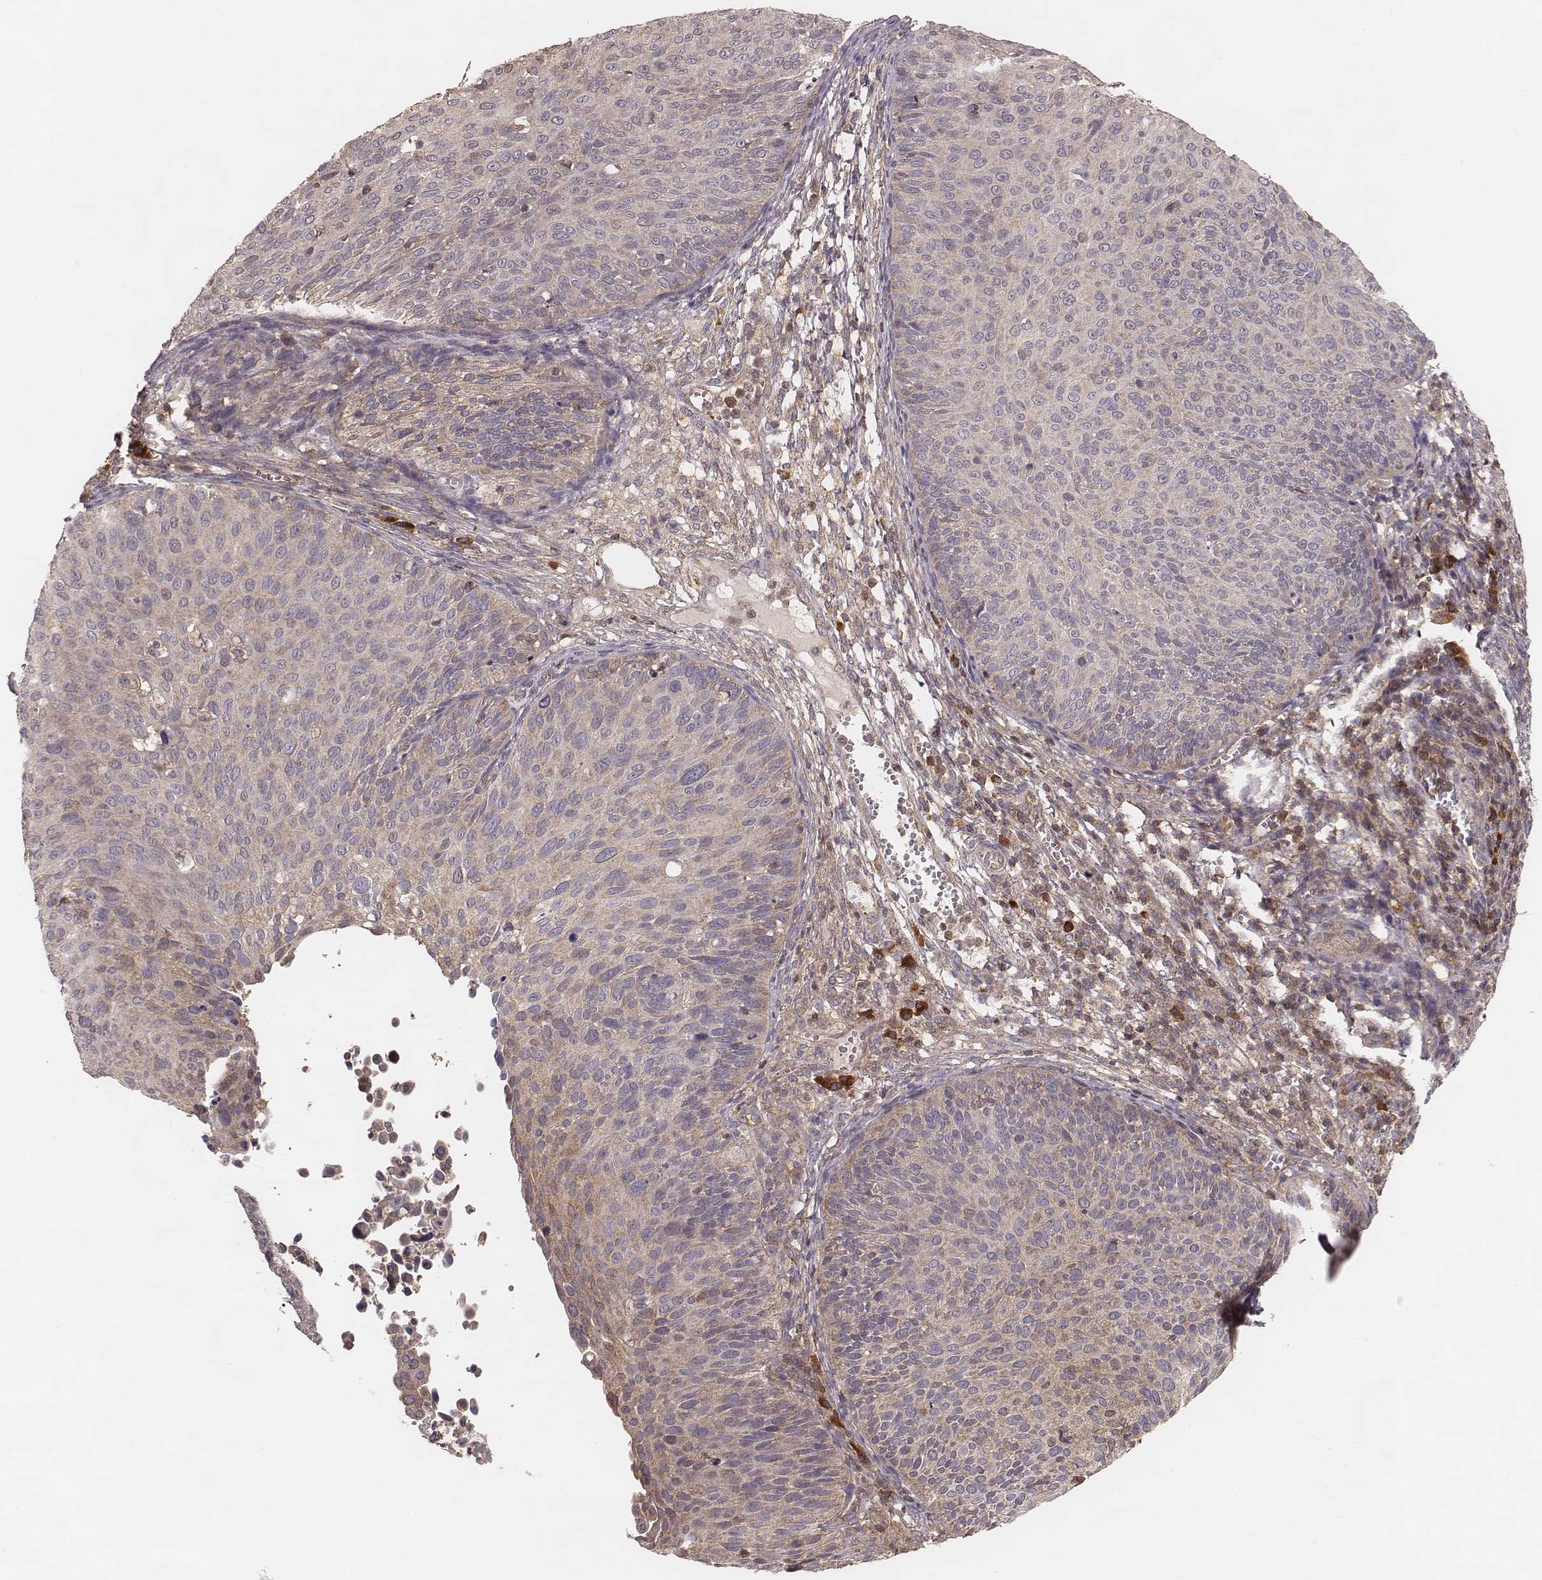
{"staining": {"intensity": "negative", "quantity": "none", "location": "none"}, "tissue": "cervical cancer", "cell_type": "Tumor cells", "image_type": "cancer", "snomed": [{"axis": "morphology", "description": "Squamous cell carcinoma, NOS"}, {"axis": "topography", "description": "Cervix"}], "caption": "A micrograph of human cervical cancer (squamous cell carcinoma) is negative for staining in tumor cells.", "gene": "CARS1", "patient": {"sex": "female", "age": 36}}